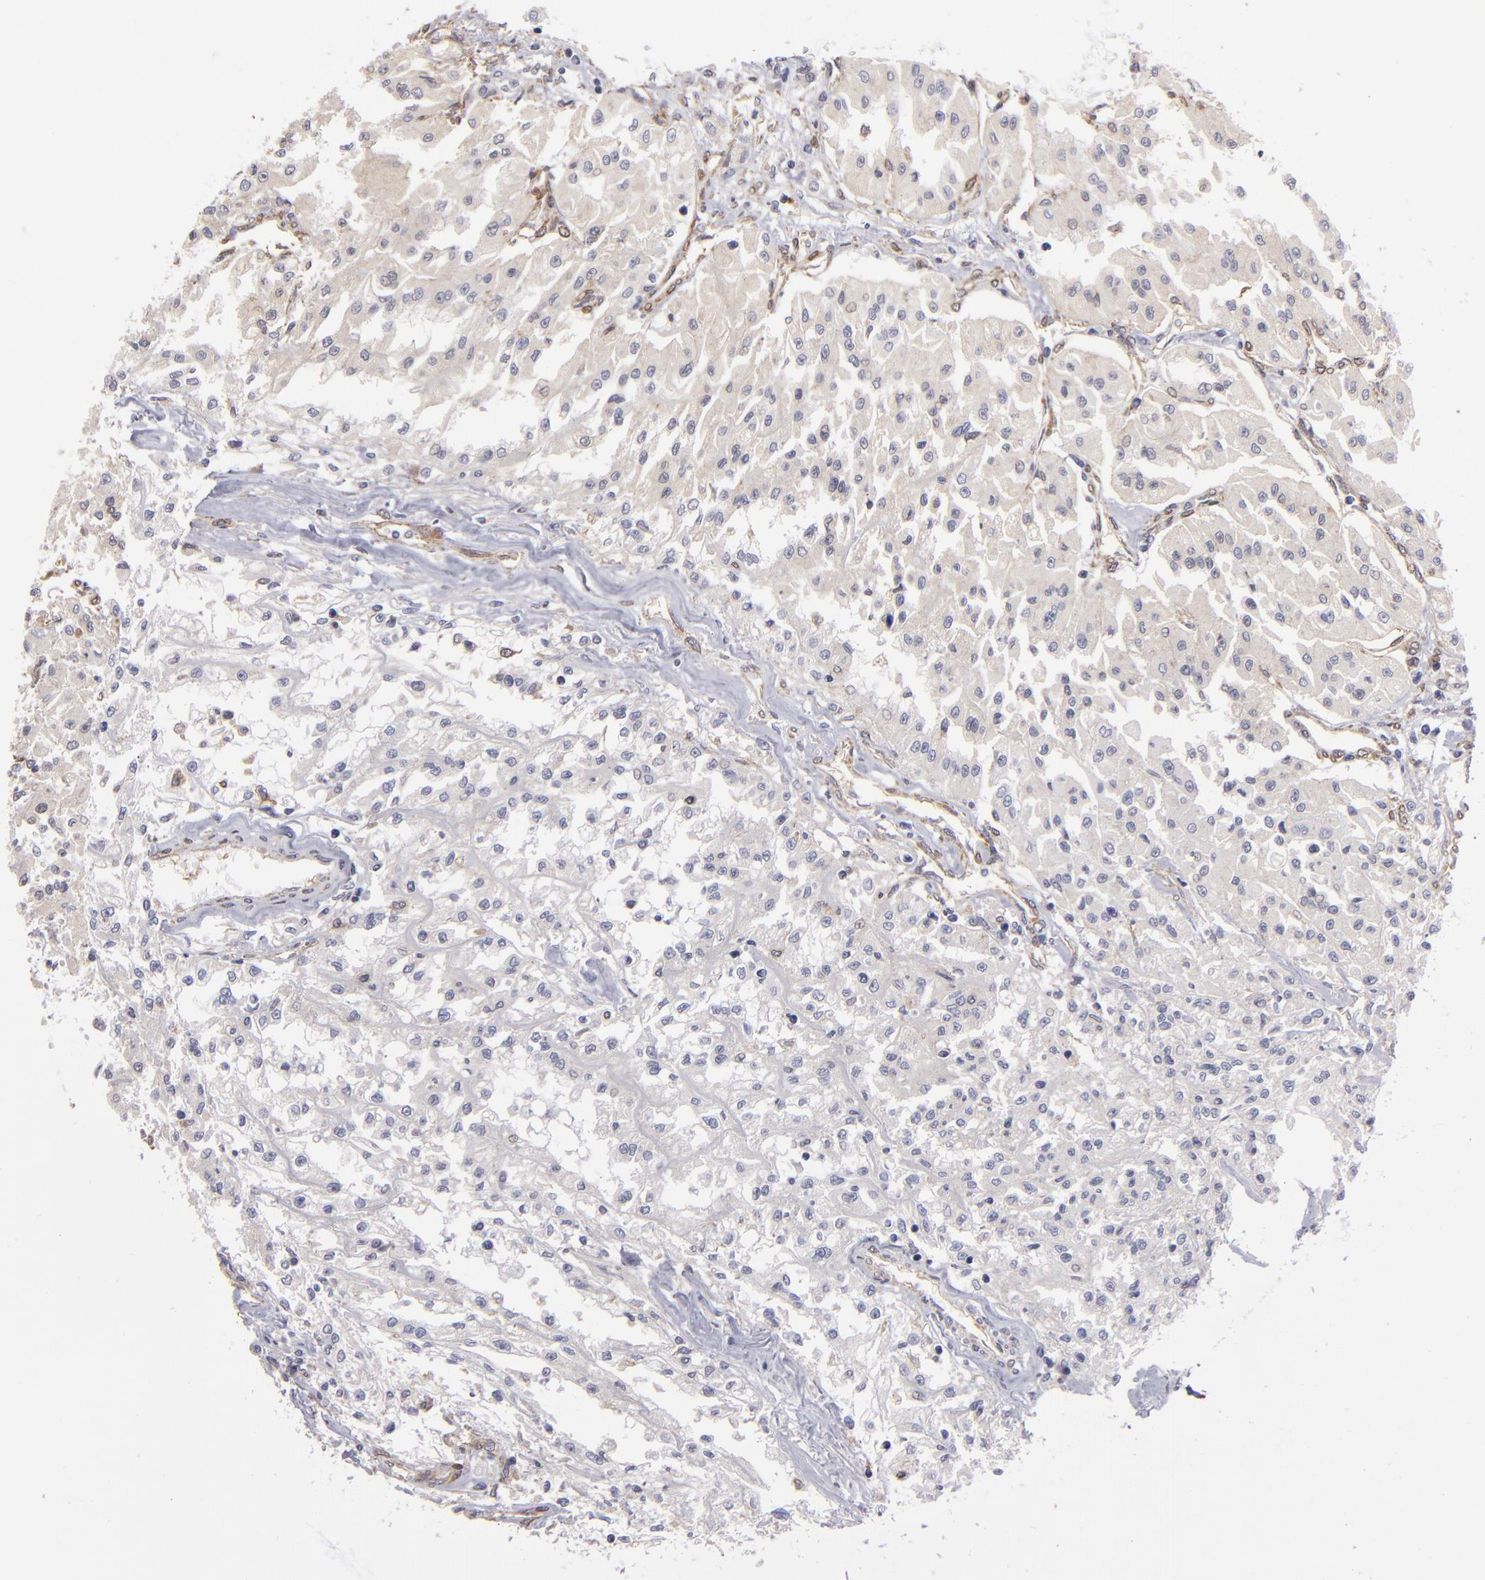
{"staining": {"intensity": "weak", "quantity": ">75%", "location": "cytoplasmic/membranous"}, "tissue": "renal cancer", "cell_type": "Tumor cells", "image_type": "cancer", "snomed": [{"axis": "morphology", "description": "Adenocarcinoma, NOS"}, {"axis": "topography", "description": "Kidney"}], "caption": "A brown stain highlights weak cytoplasmic/membranous staining of a protein in human renal adenocarcinoma tumor cells.", "gene": "NDRG2", "patient": {"sex": "male", "age": 78}}